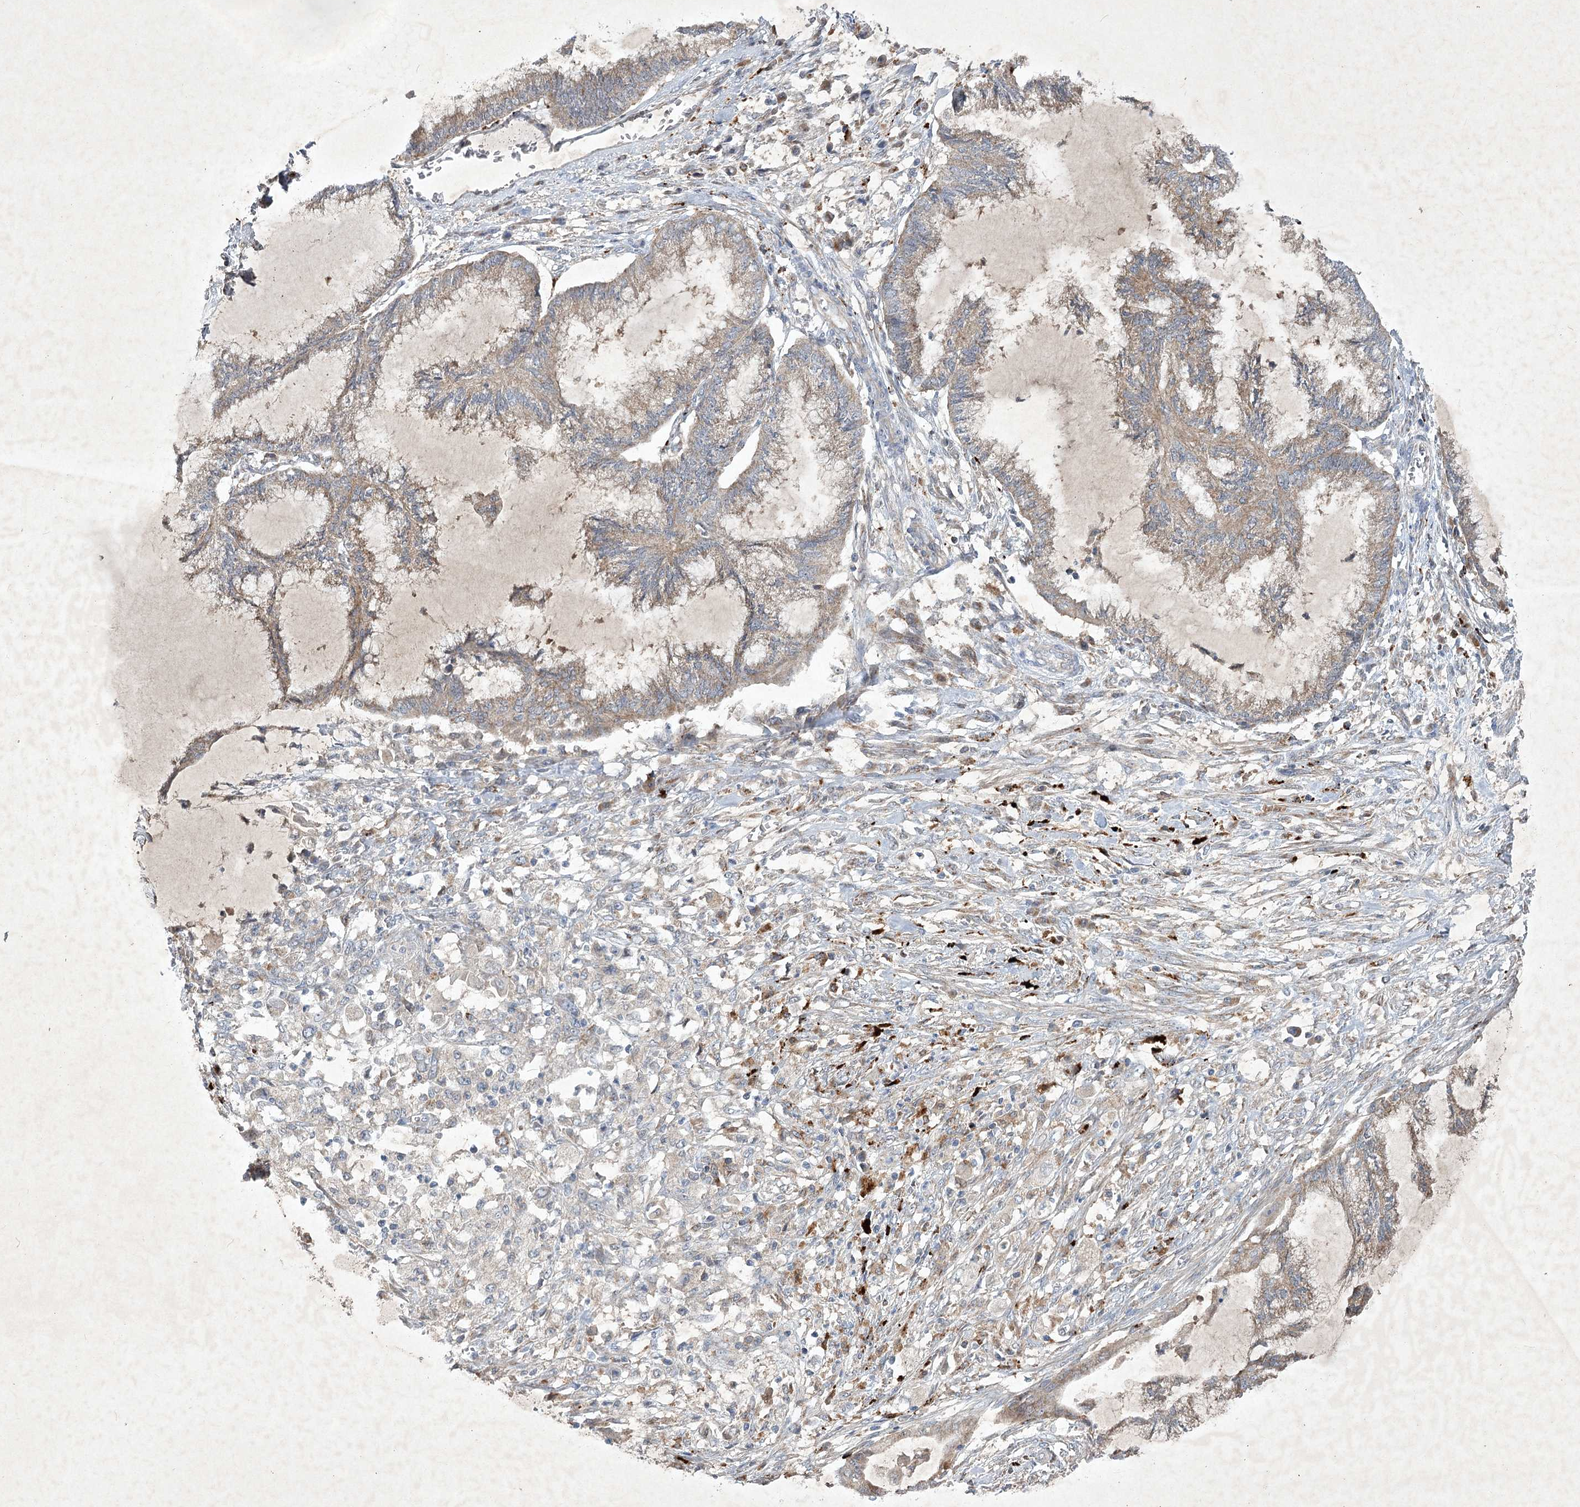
{"staining": {"intensity": "moderate", "quantity": ">75%", "location": "cytoplasmic/membranous"}, "tissue": "endometrial cancer", "cell_type": "Tumor cells", "image_type": "cancer", "snomed": [{"axis": "morphology", "description": "Adenocarcinoma, NOS"}, {"axis": "topography", "description": "Endometrium"}], "caption": "Adenocarcinoma (endometrial) tissue shows moderate cytoplasmic/membranous expression in approximately >75% of tumor cells", "gene": "PYROXD2", "patient": {"sex": "female", "age": 86}}